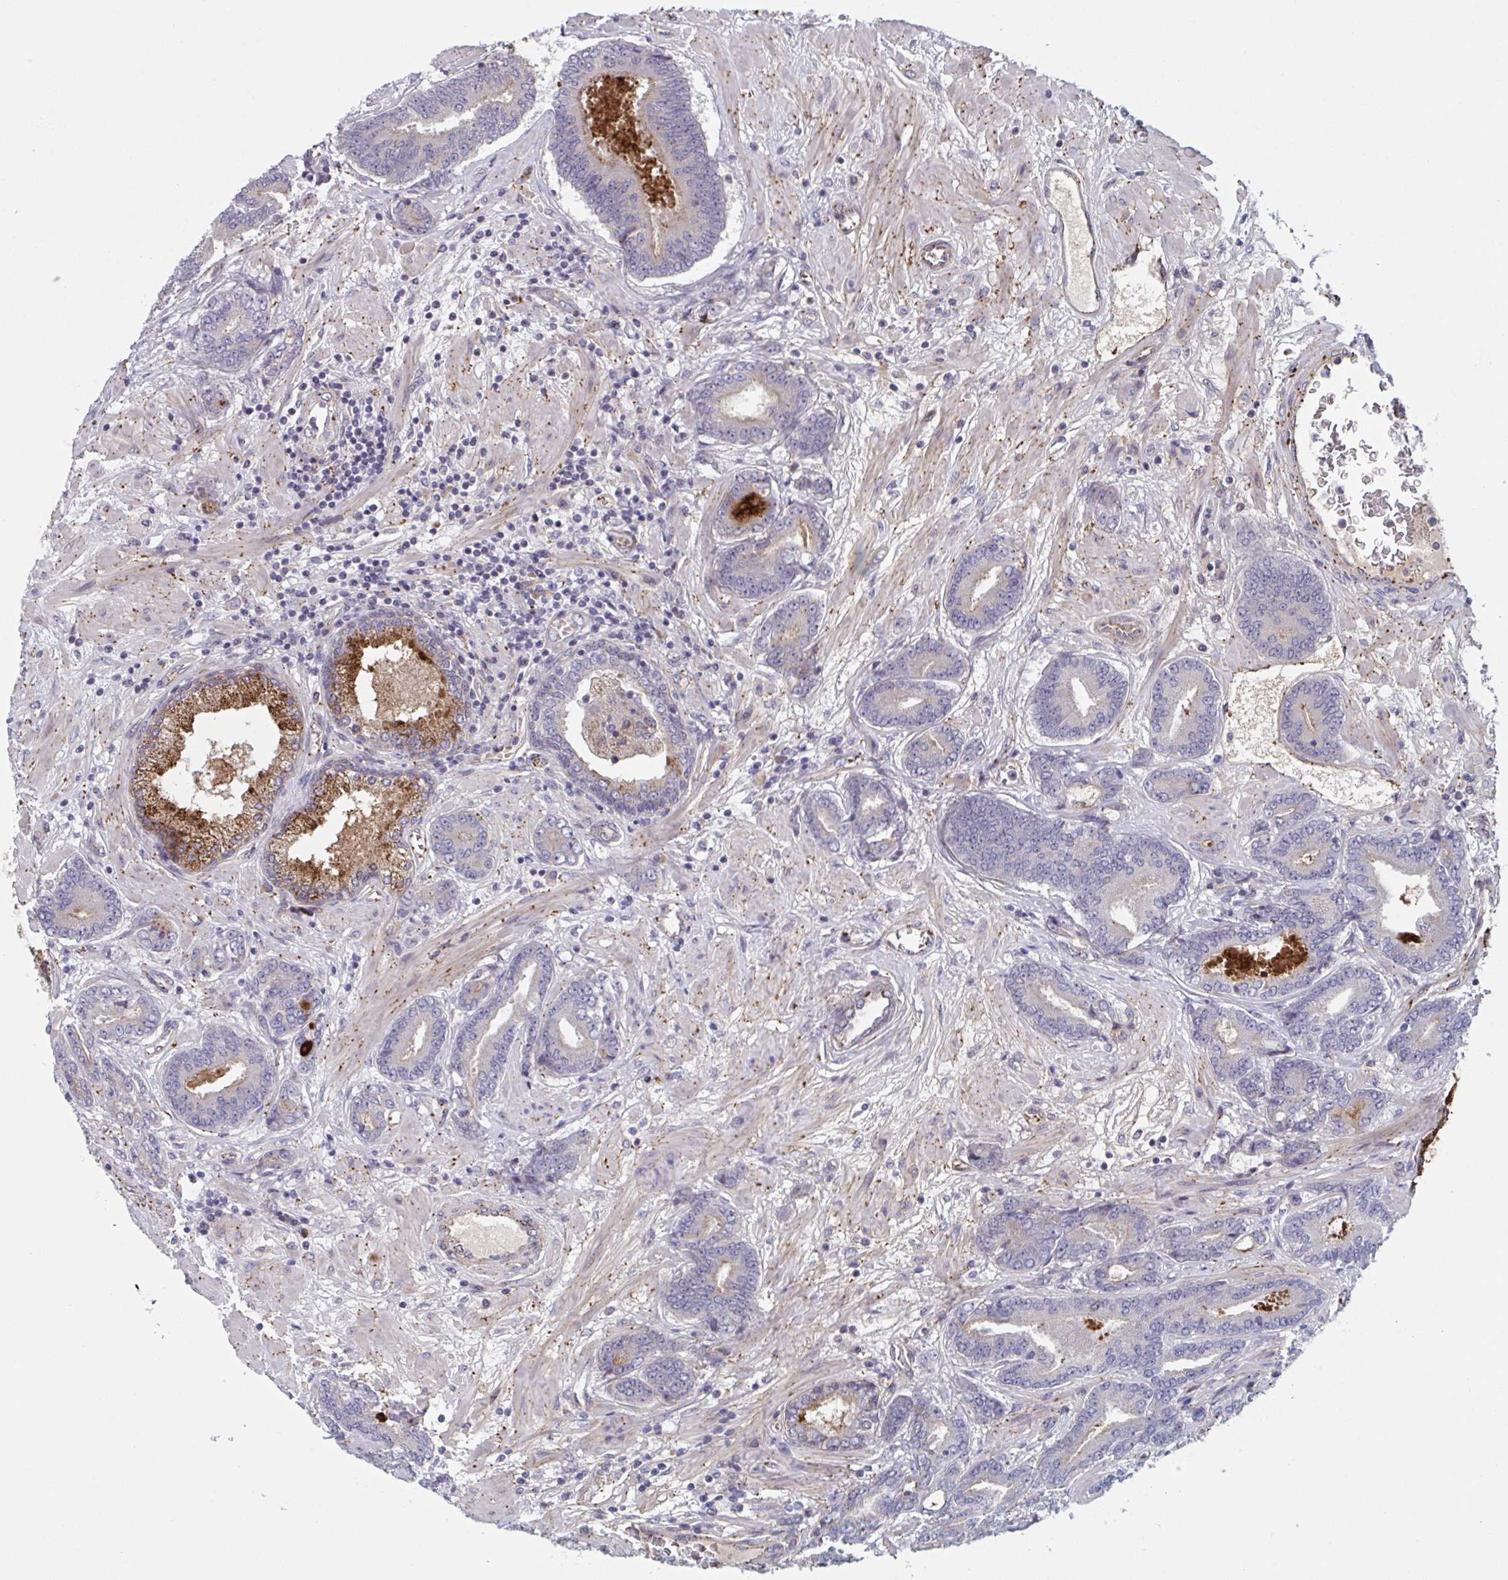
{"staining": {"intensity": "negative", "quantity": "none", "location": "none"}, "tissue": "prostate cancer", "cell_type": "Tumor cells", "image_type": "cancer", "snomed": [{"axis": "morphology", "description": "Adenocarcinoma, High grade"}, {"axis": "topography", "description": "Prostate"}], "caption": "Human prostate high-grade adenocarcinoma stained for a protein using IHC exhibits no positivity in tumor cells.", "gene": "TNFSF10", "patient": {"sex": "male", "age": 62}}